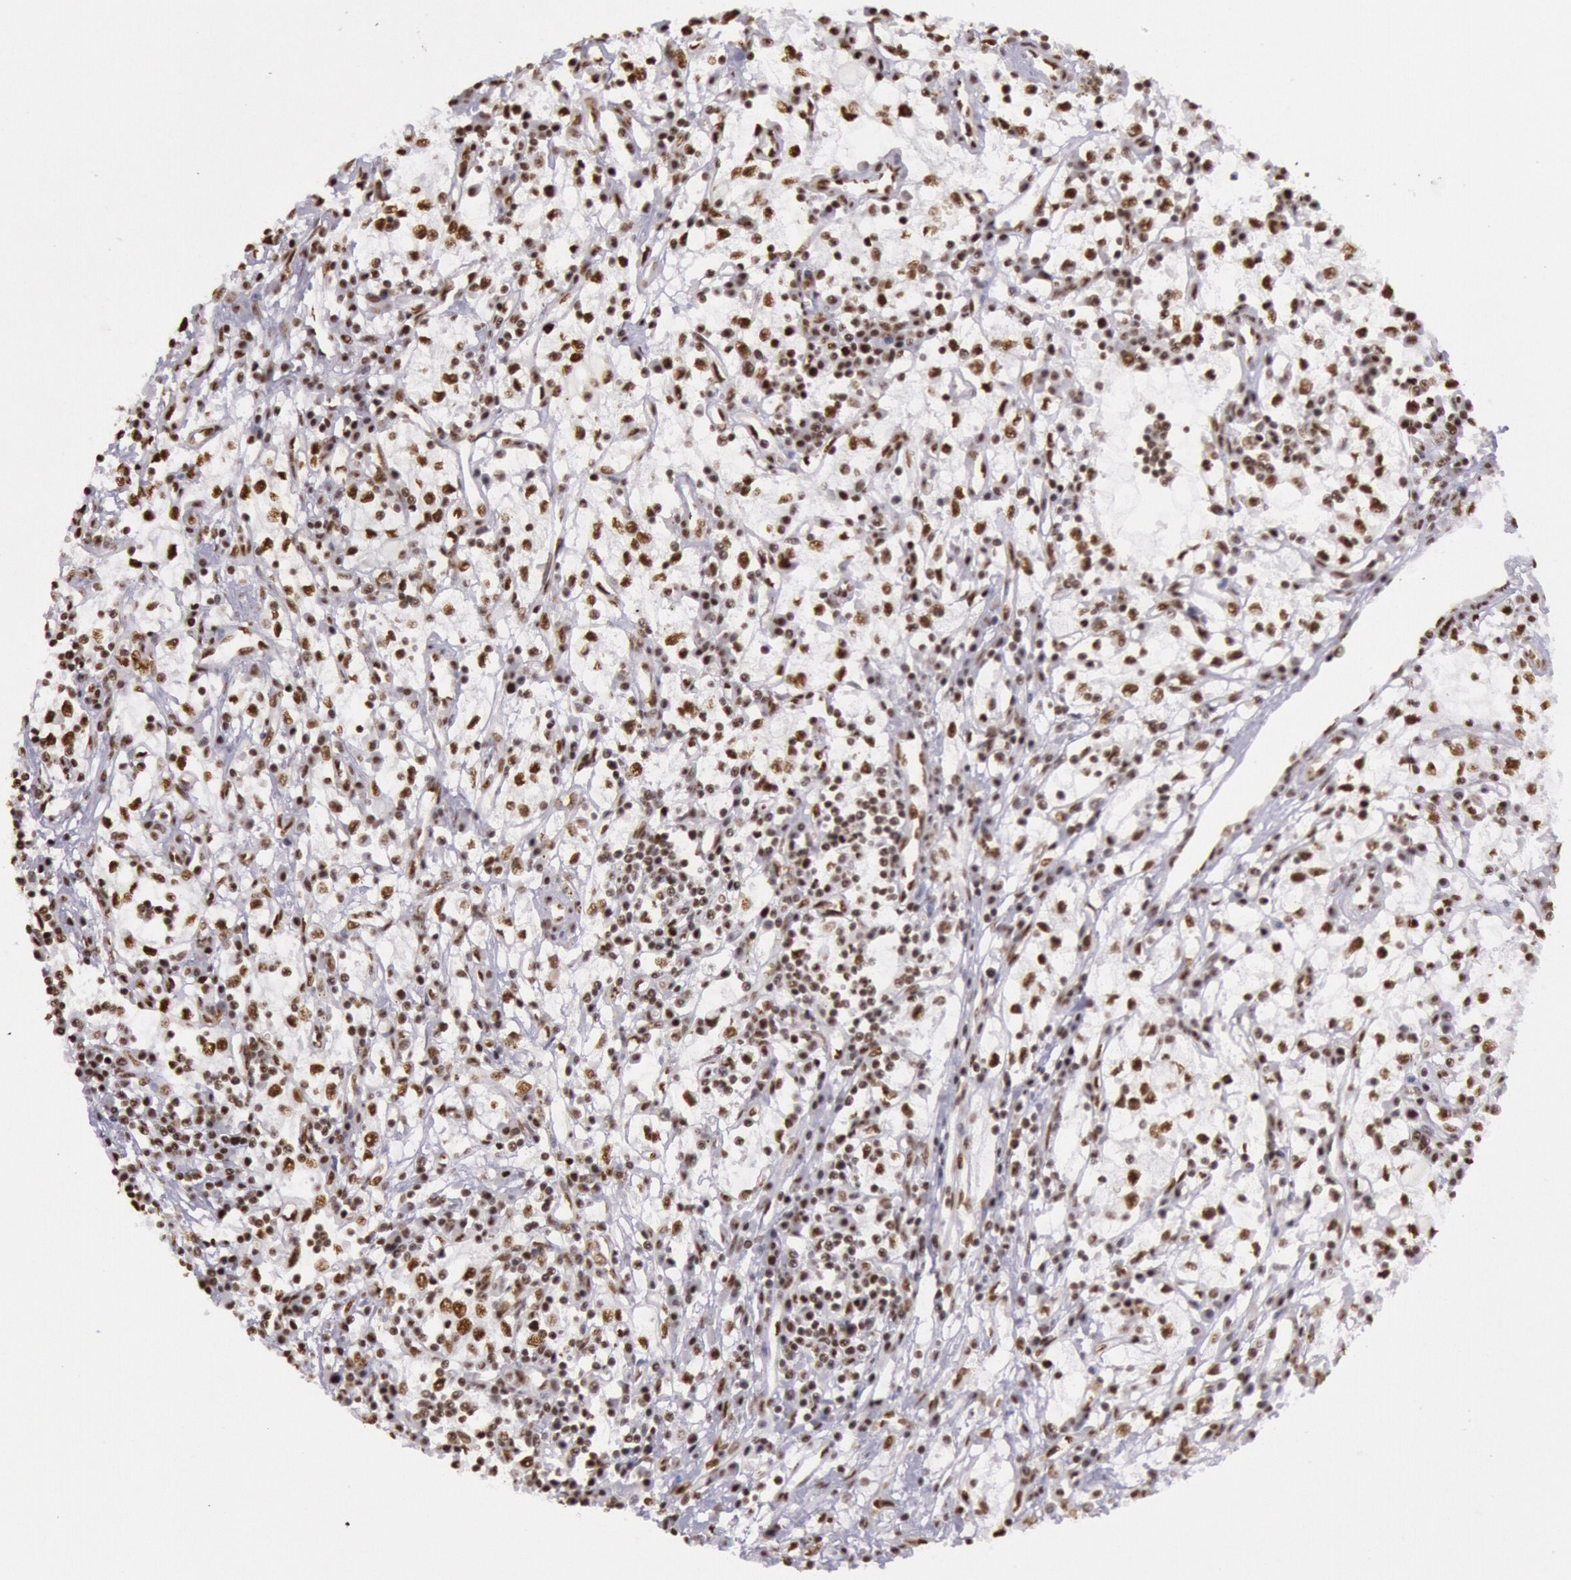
{"staining": {"intensity": "moderate", "quantity": ">75%", "location": "nuclear"}, "tissue": "renal cancer", "cell_type": "Tumor cells", "image_type": "cancer", "snomed": [{"axis": "morphology", "description": "Adenocarcinoma, NOS"}, {"axis": "topography", "description": "Kidney"}], "caption": "Tumor cells display medium levels of moderate nuclear staining in about >75% of cells in adenocarcinoma (renal).", "gene": "HNRNPH2", "patient": {"sex": "male", "age": 82}}